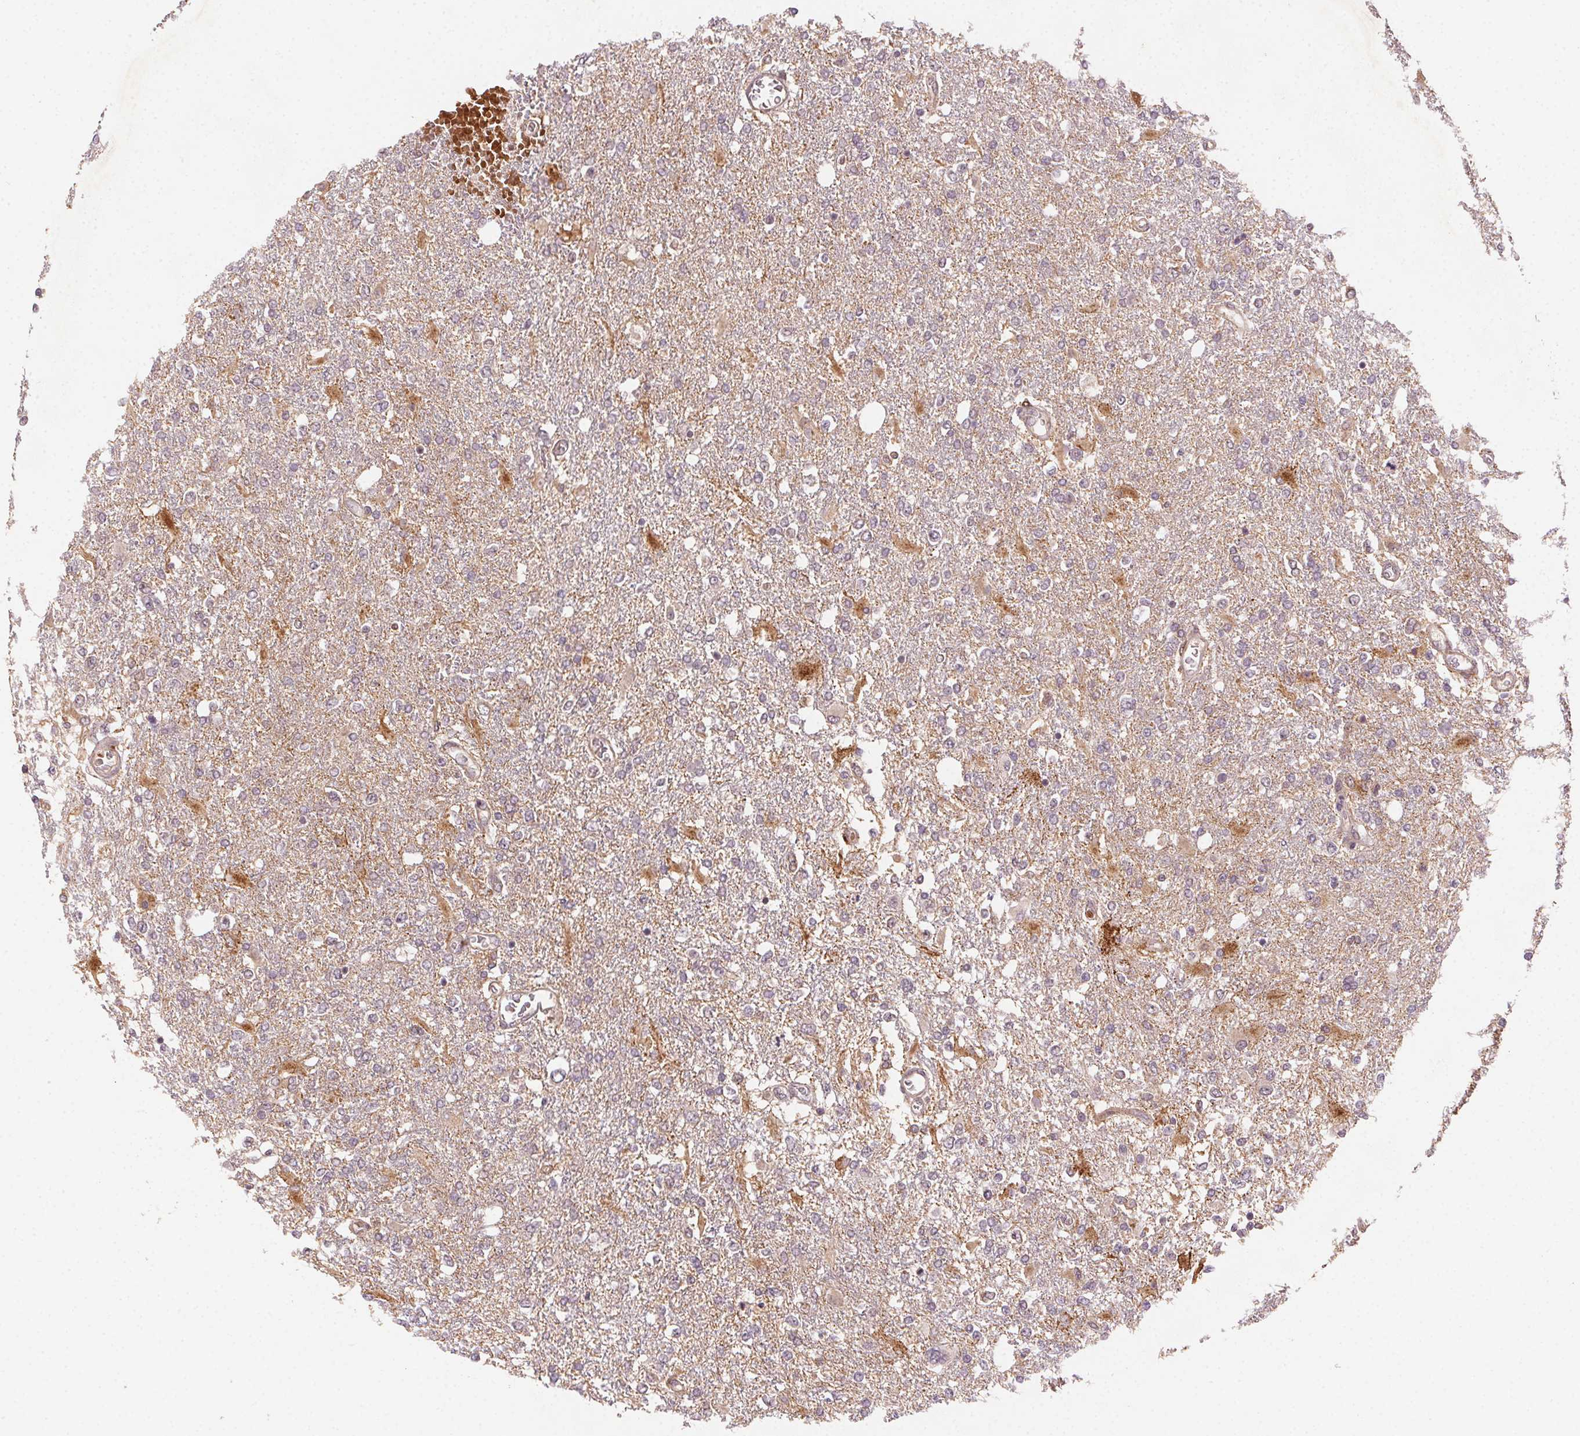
{"staining": {"intensity": "negative", "quantity": "none", "location": "none"}, "tissue": "glioma", "cell_type": "Tumor cells", "image_type": "cancer", "snomed": [{"axis": "morphology", "description": "Glioma, malignant, High grade"}, {"axis": "topography", "description": "Cerebral cortex"}], "caption": "Photomicrograph shows no protein positivity in tumor cells of glioma tissue.", "gene": "KLHL15", "patient": {"sex": "male", "age": 79}}